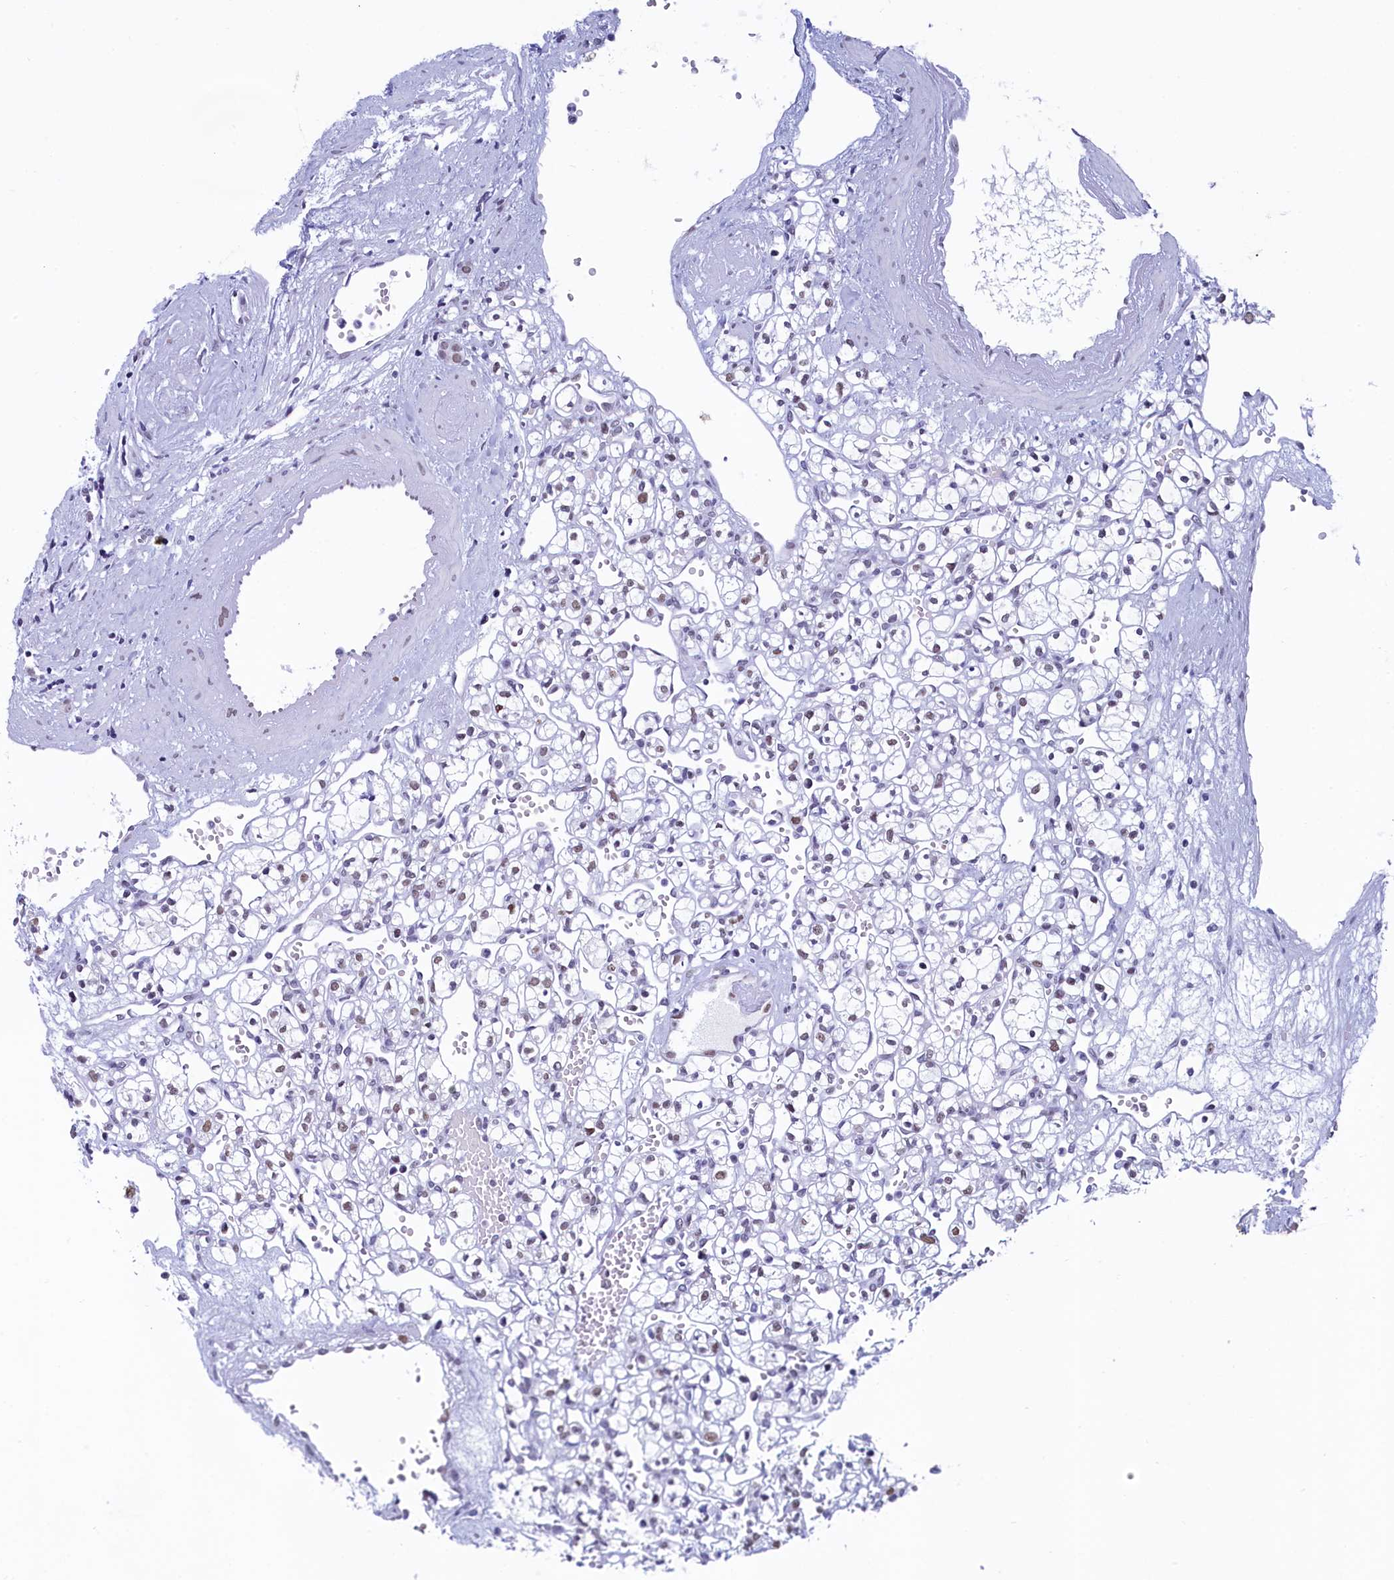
{"staining": {"intensity": "negative", "quantity": "none", "location": "none"}, "tissue": "renal cancer", "cell_type": "Tumor cells", "image_type": "cancer", "snomed": [{"axis": "morphology", "description": "Adenocarcinoma, NOS"}, {"axis": "topography", "description": "Kidney"}], "caption": "This is an IHC micrograph of human renal cancer (adenocarcinoma). There is no positivity in tumor cells.", "gene": "SUGP2", "patient": {"sex": "female", "age": 59}}